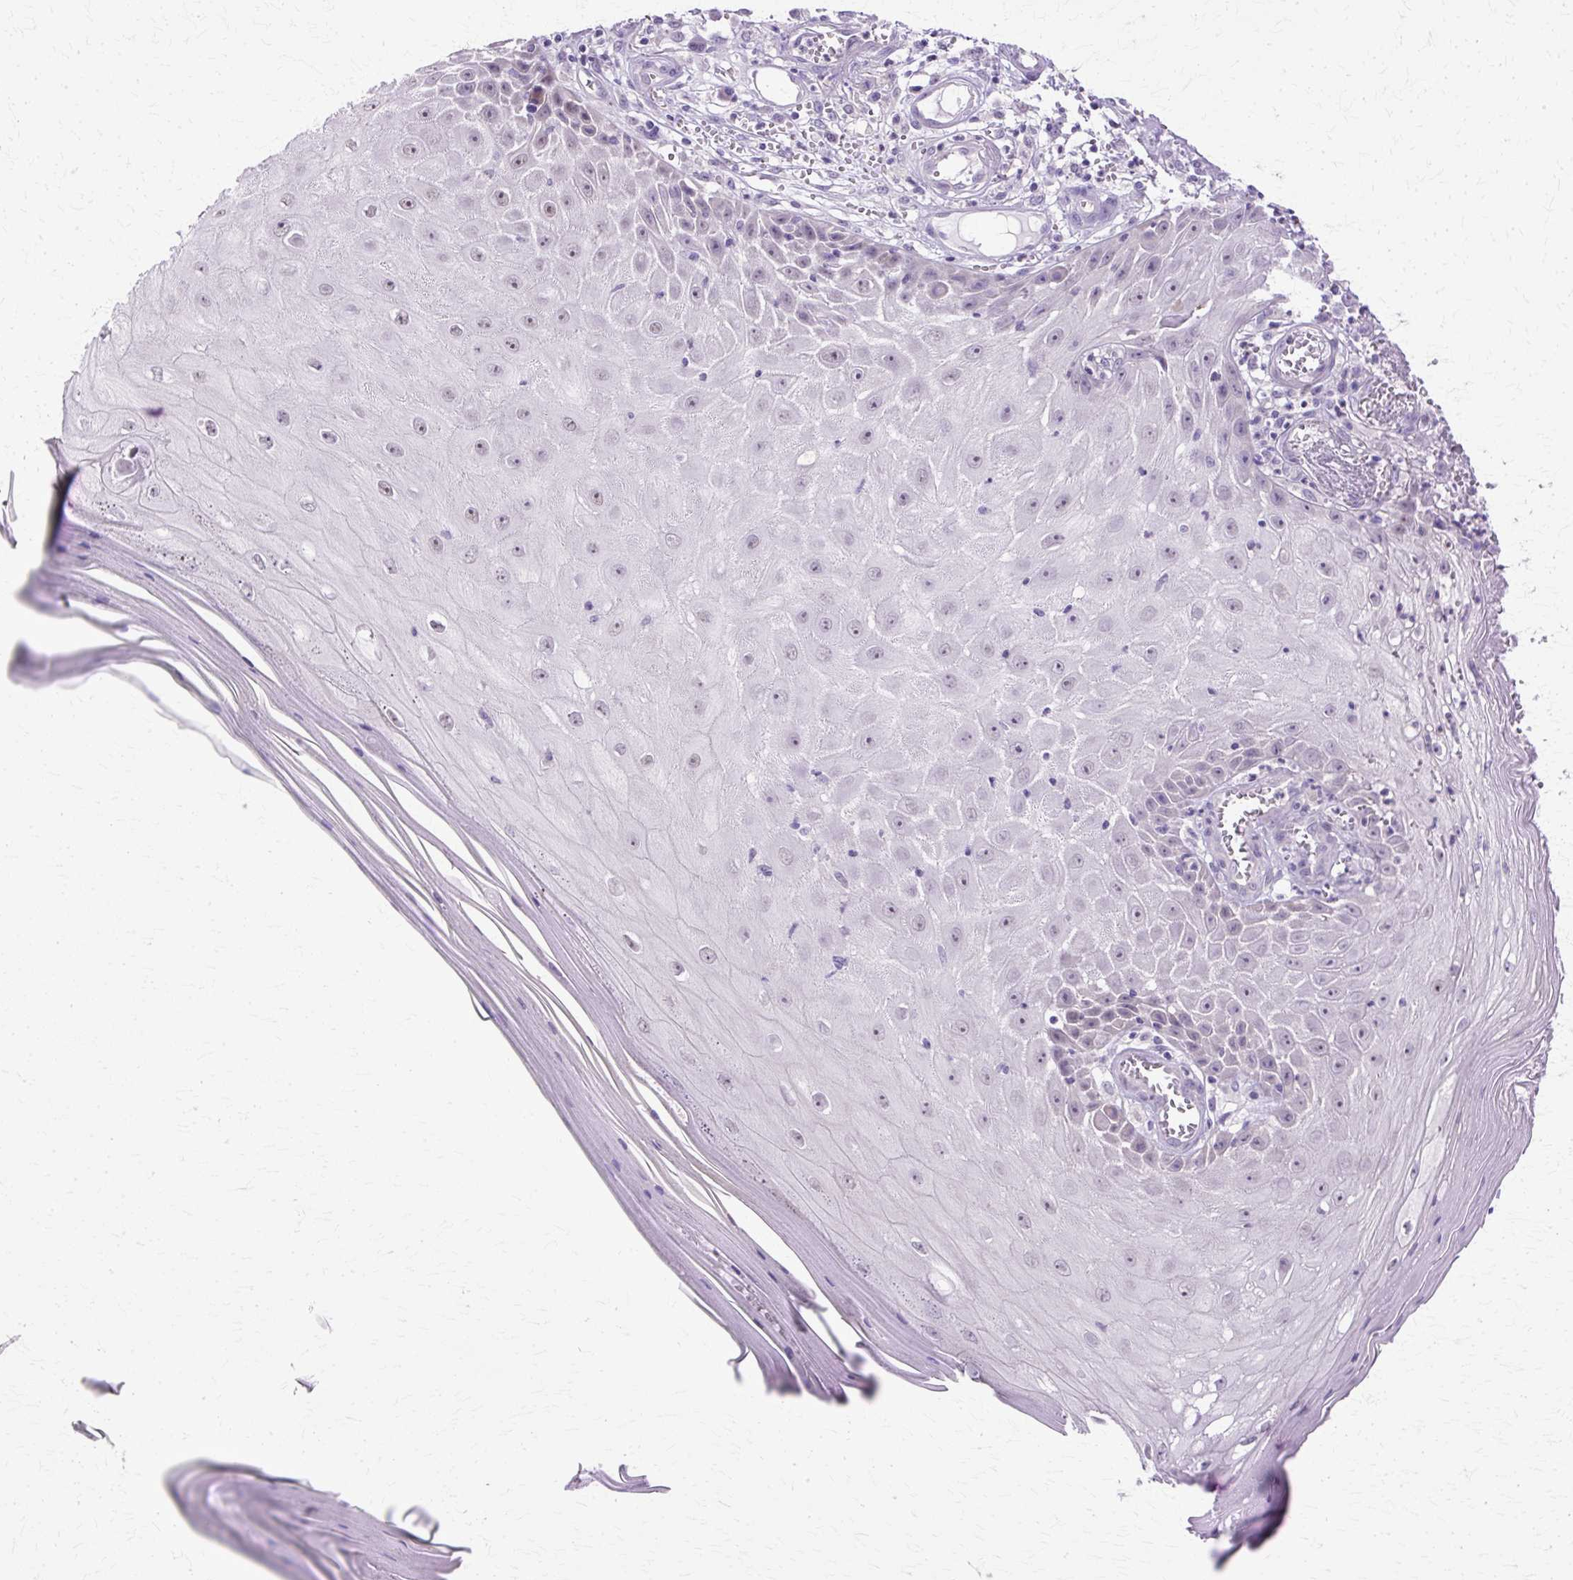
{"staining": {"intensity": "negative", "quantity": "none", "location": "none"}, "tissue": "skin cancer", "cell_type": "Tumor cells", "image_type": "cancer", "snomed": [{"axis": "morphology", "description": "Squamous cell carcinoma, NOS"}, {"axis": "topography", "description": "Skin"}], "caption": "Immunohistochemical staining of skin cancer (squamous cell carcinoma) exhibits no significant positivity in tumor cells.", "gene": "HSPA8", "patient": {"sex": "female", "age": 73}}